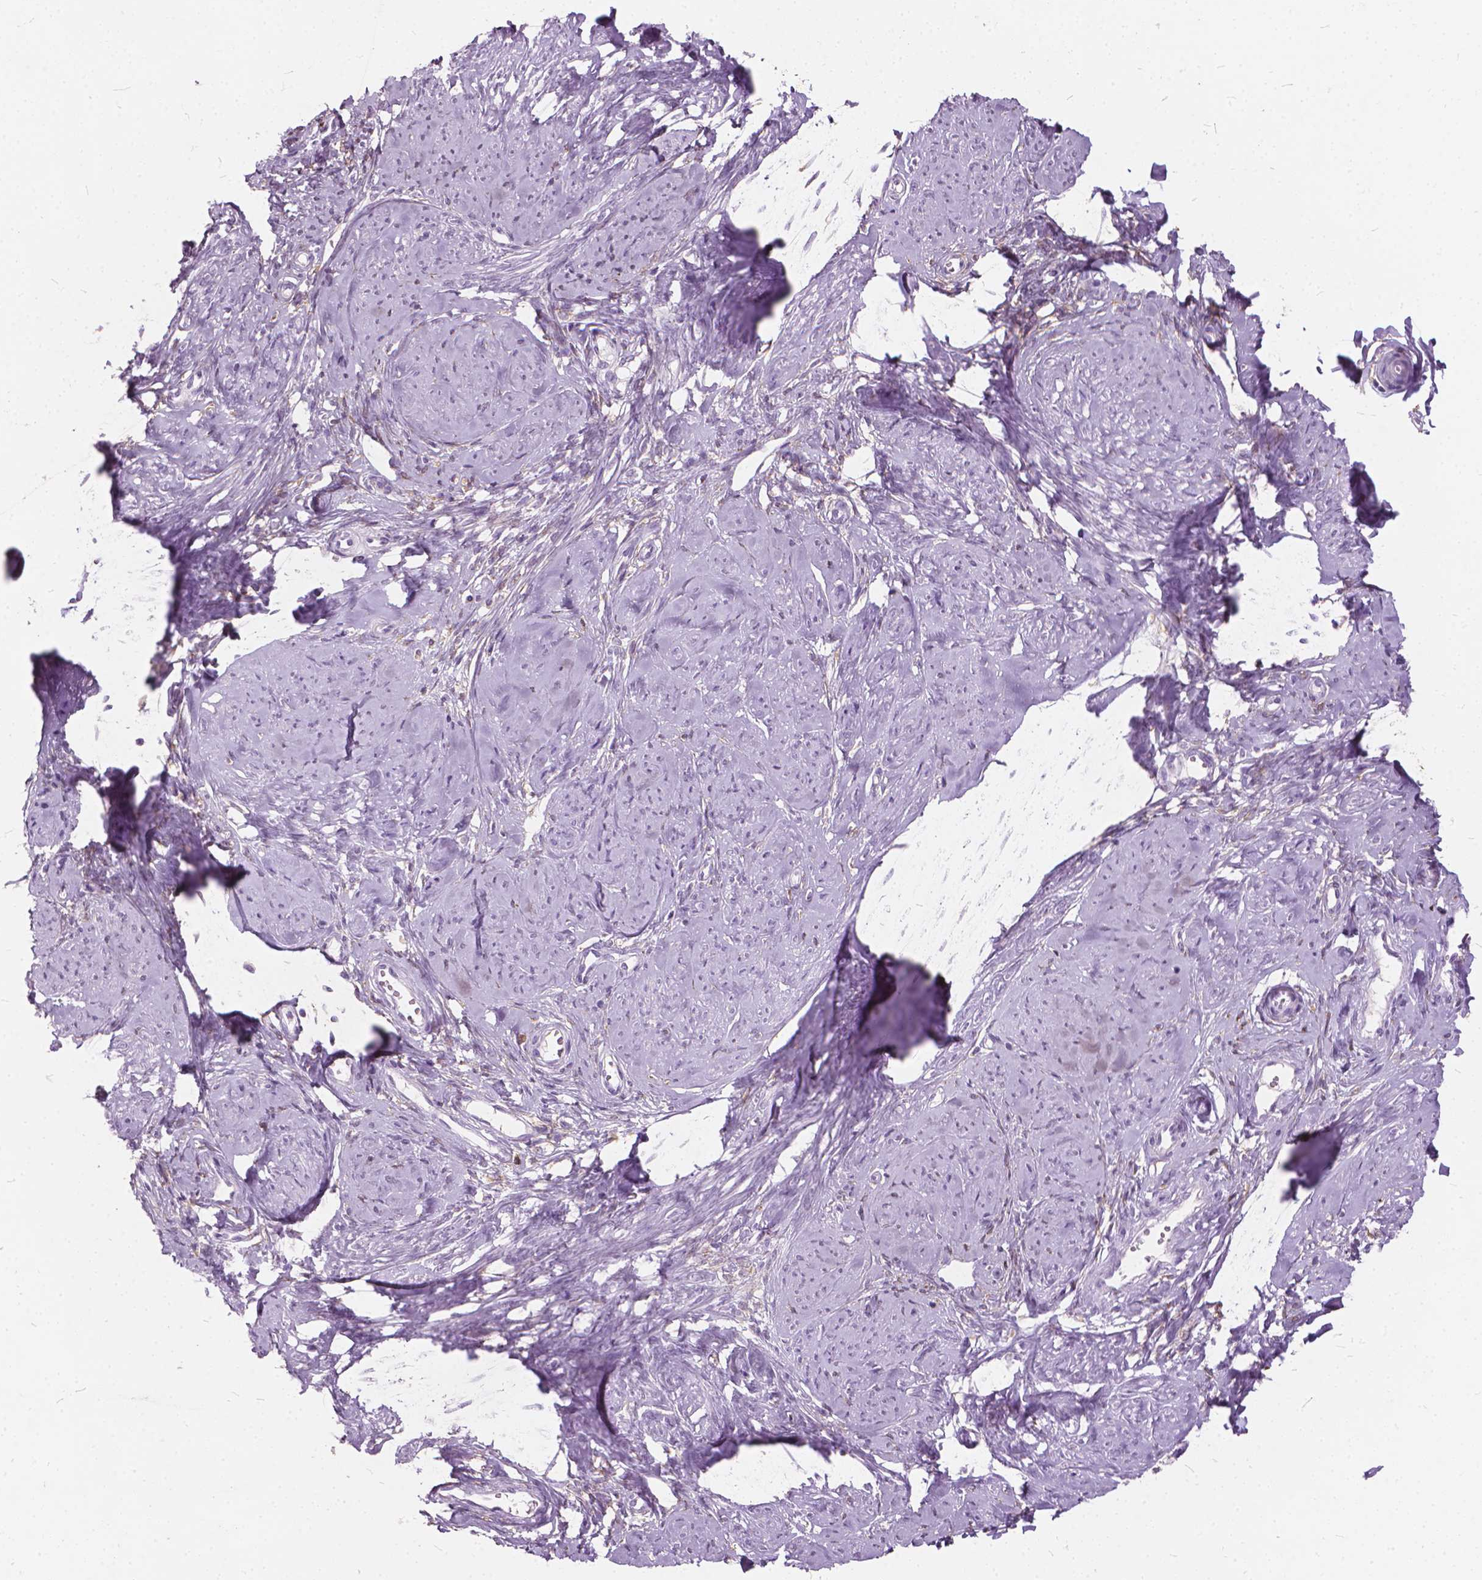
{"staining": {"intensity": "negative", "quantity": "none", "location": "none"}, "tissue": "smooth muscle", "cell_type": "Smooth muscle cells", "image_type": "normal", "snomed": [{"axis": "morphology", "description": "Normal tissue, NOS"}, {"axis": "topography", "description": "Smooth muscle"}], "caption": "High magnification brightfield microscopy of unremarkable smooth muscle stained with DAB (brown) and counterstained with hematoxylin (blue): smooth muscle cells show no significant staining.", "gene": "DNM1", "patient": {"sex": "female", "age": 48}}